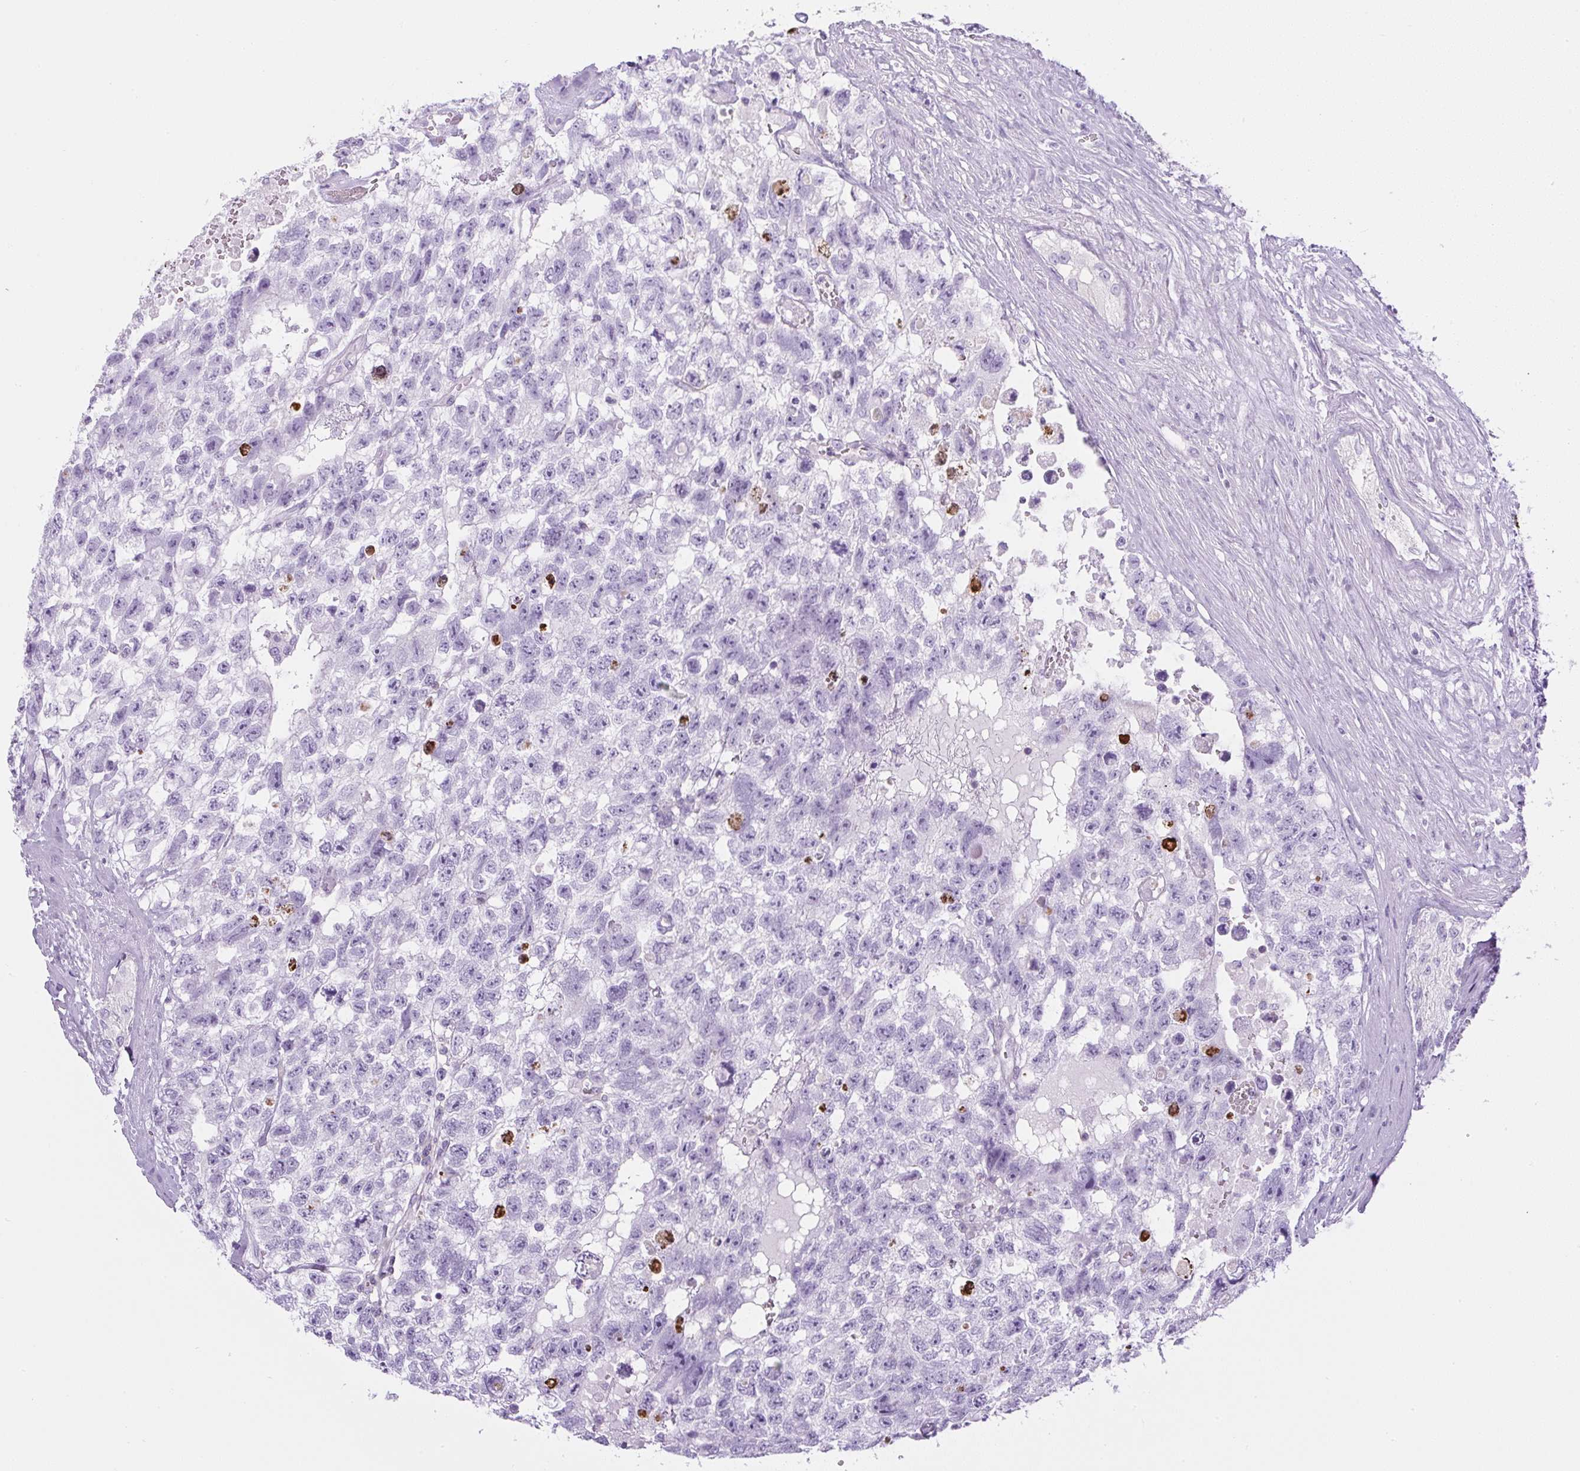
{"staining": {"intensity": "negative", "quantity": "none", "location": "none"}, "tissue": "testis cancer", "cell_type": "Tumor cells", "image_type": "cancer", "snomed": [{"axis": "morphology", "description": "Carcinoma, Embryonal, NOS"}, {"axis": "topography", "description": "Testis"}], "caption": "Human testis cancer stained for a protein using IHC shows no staining in tumor cells.", "gene": "PIP5KL1", "patient": {"sex": "male", "age": 26}}